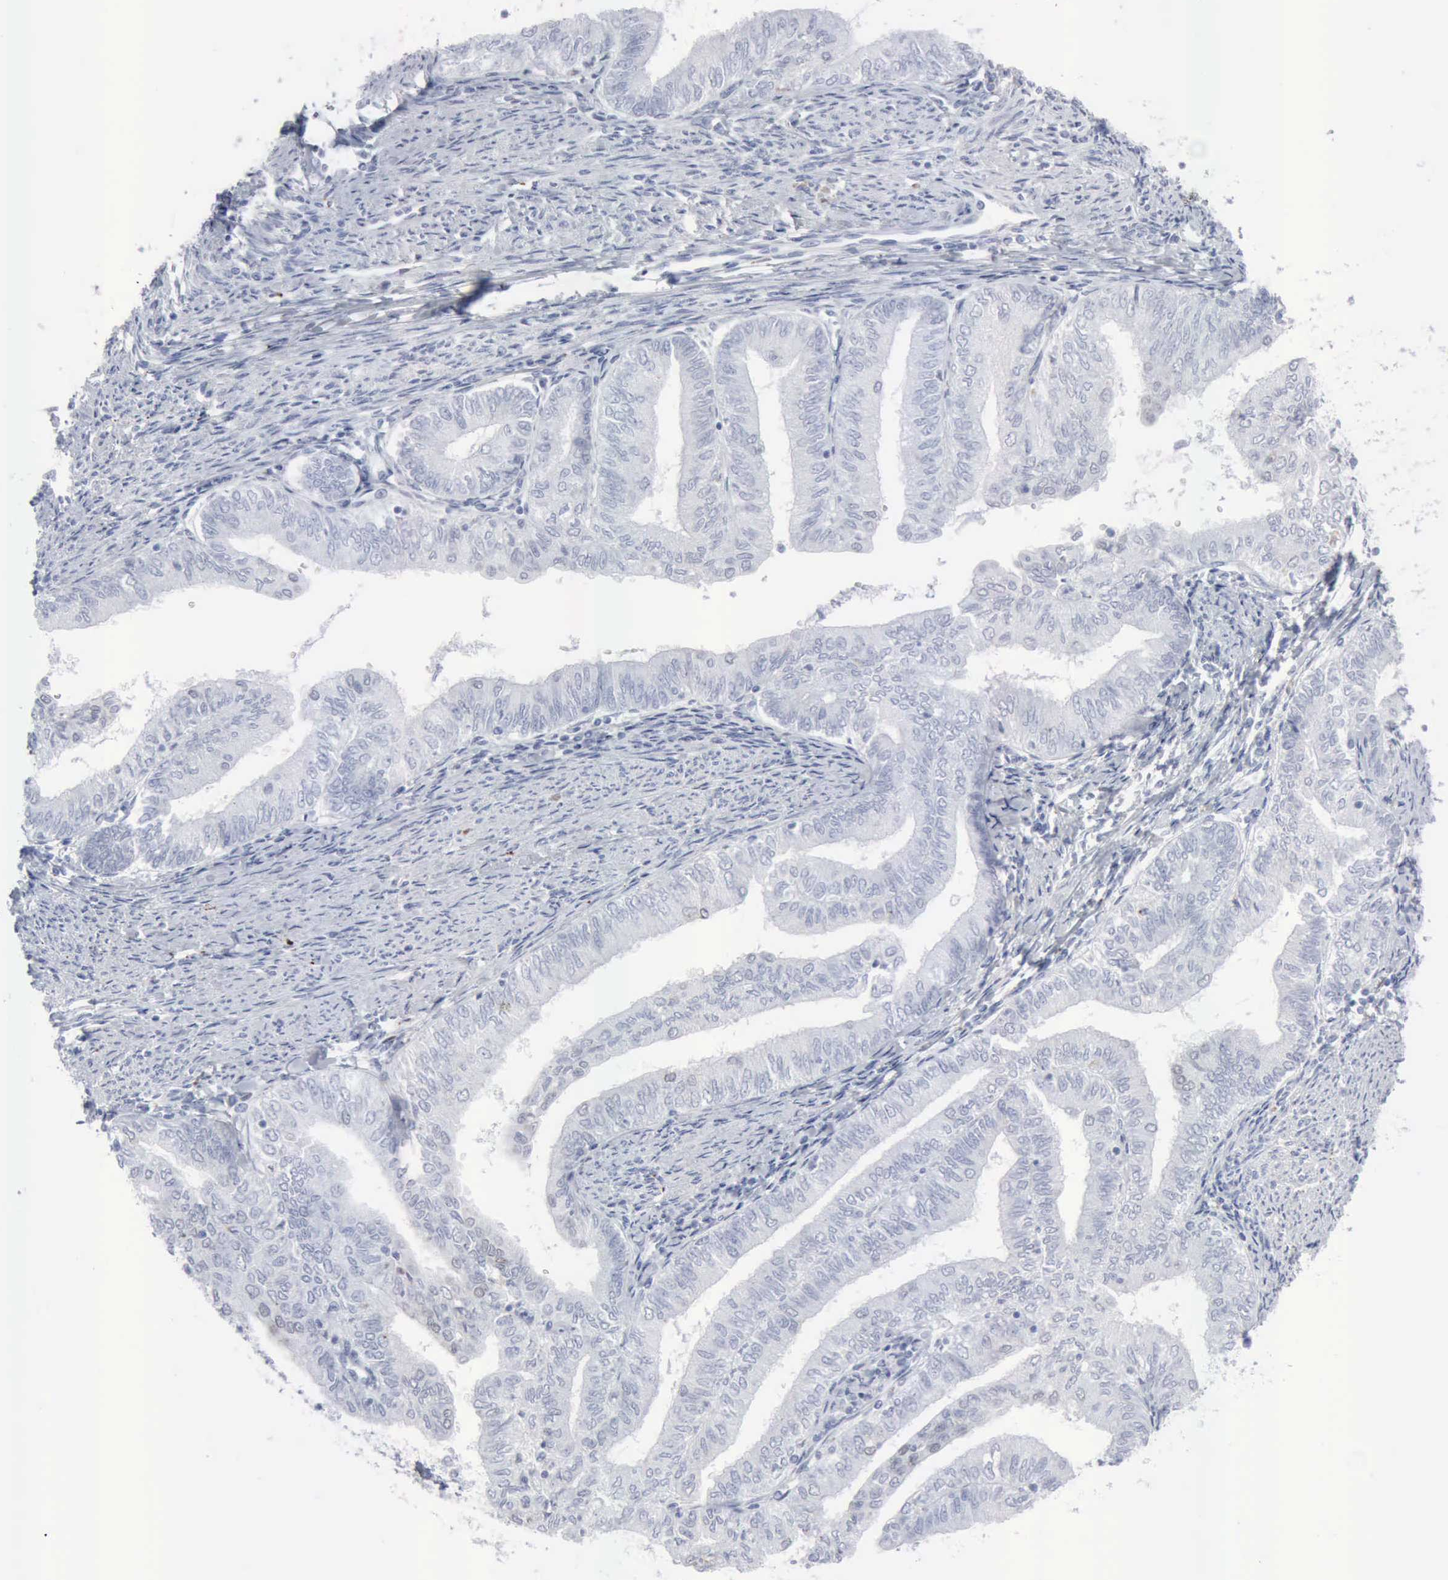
{"staining": {"intensity": "negative", "quantity": "none", "location": "none"}, "tissue": "endometrial cancer", "cell_type": "Tumor cells", "image_type": "cancer", "snomed": [{"axis": "morphology", "description": "Adenocarcinoma, NOS"}, {"axis": "topography", "description": "Endometrium"}], "caption": "A high-resolution photomicrograph shows immunohistochemistry staining of adenocarcinoma (endometrial), which exhibits no significant positivity in tumor cells.", "gene": "GLA", "patient": {"sex": "female", "age": 66}}